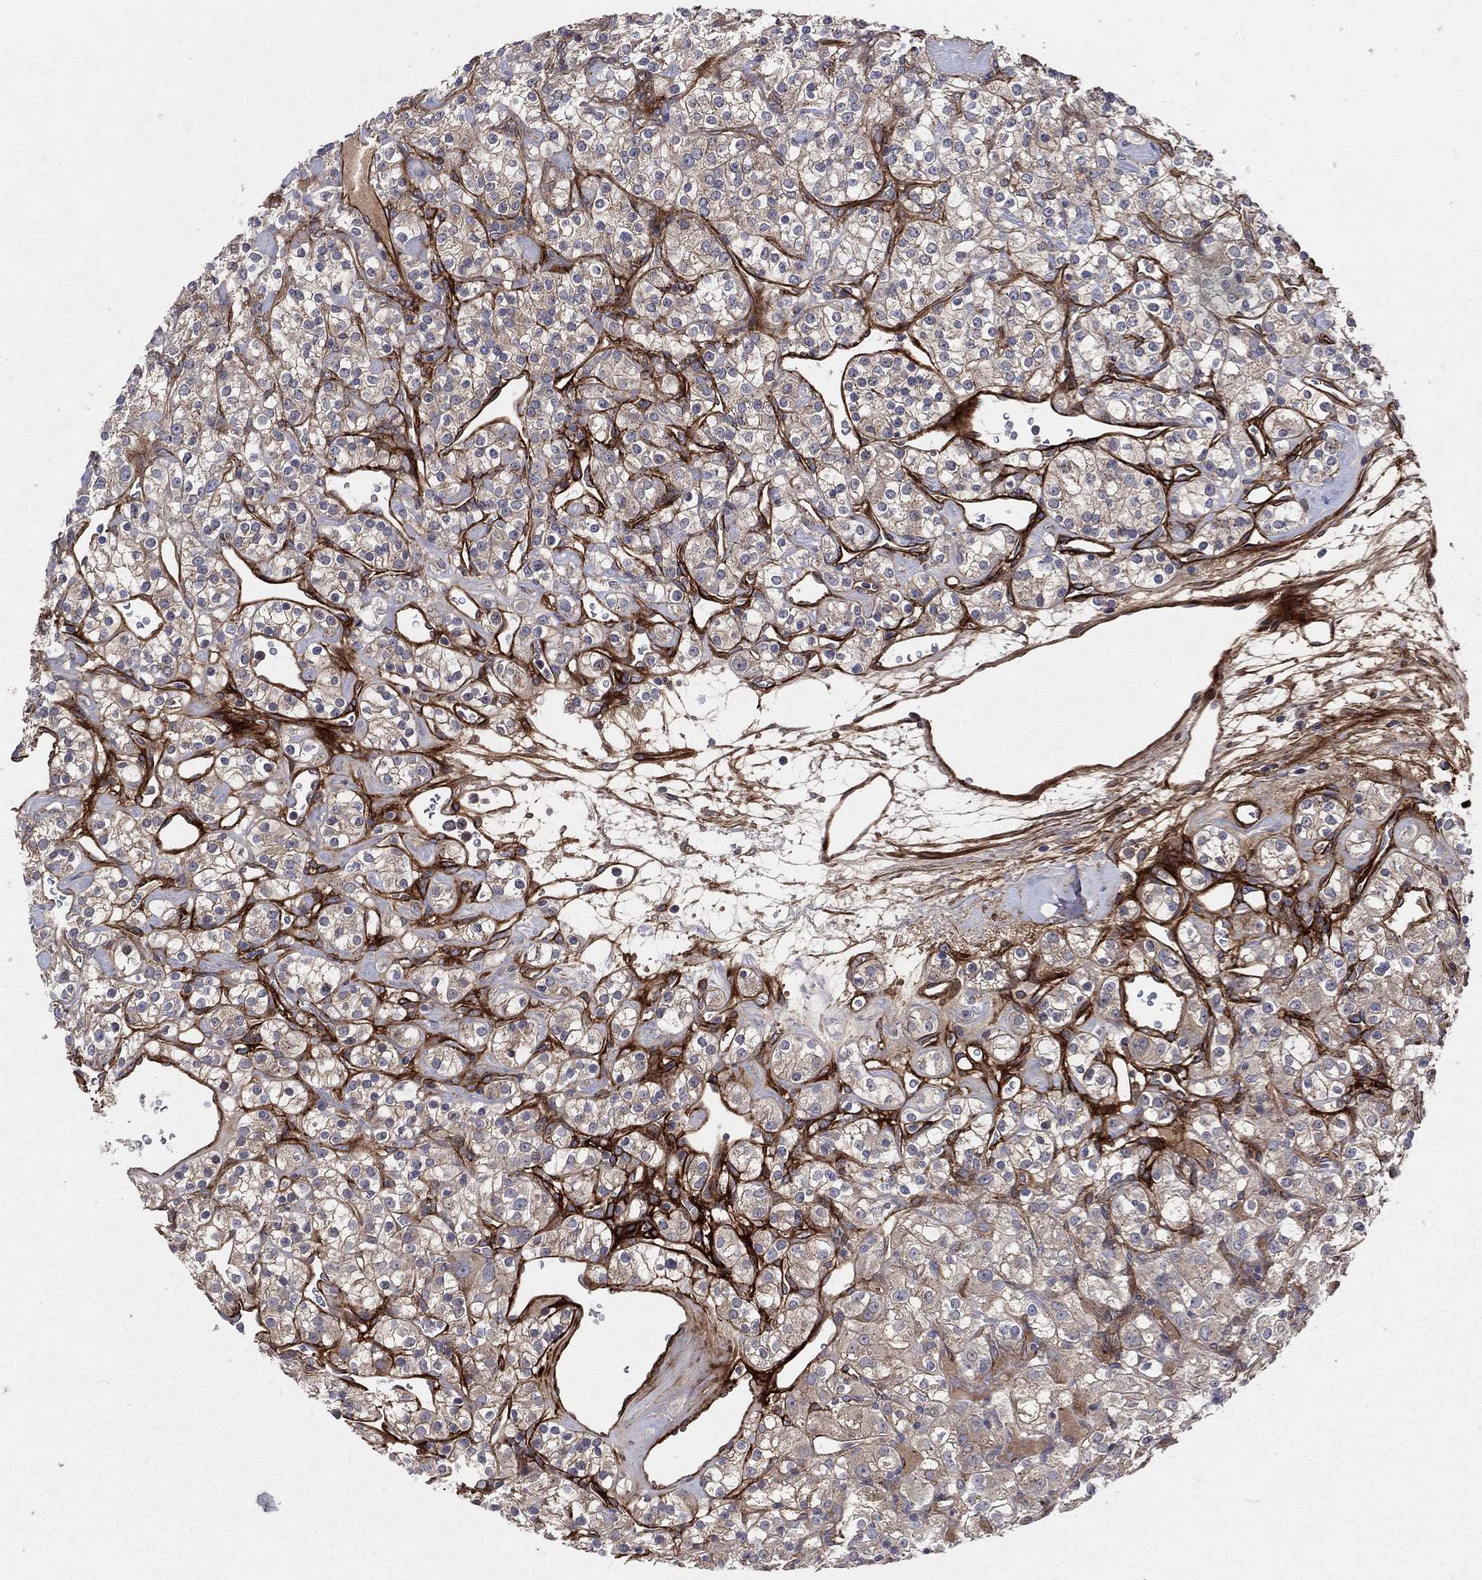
{"staining": {"intensity": "weak", "quantity": ">75%", "location": "cytoplasmic/membranous"}, "tissue": "renal cancer", "cell_type": "Tumor cells", "image_type": "cancer", "snomed": [{"axis": "morphology", "description": "Adenocarcinoma, NOS"}, {"axis": "topography", "description": "Kidney"}], "caption": "The histopathology image demonstrates immunohistochemical staining of adenocarcinoma (renal). There is weak cytoplasmic/membranous staining is present in about >75% of tumor cells.", "gene": "ENTPD1", "patient": {"sex": "male", "age": 77}}